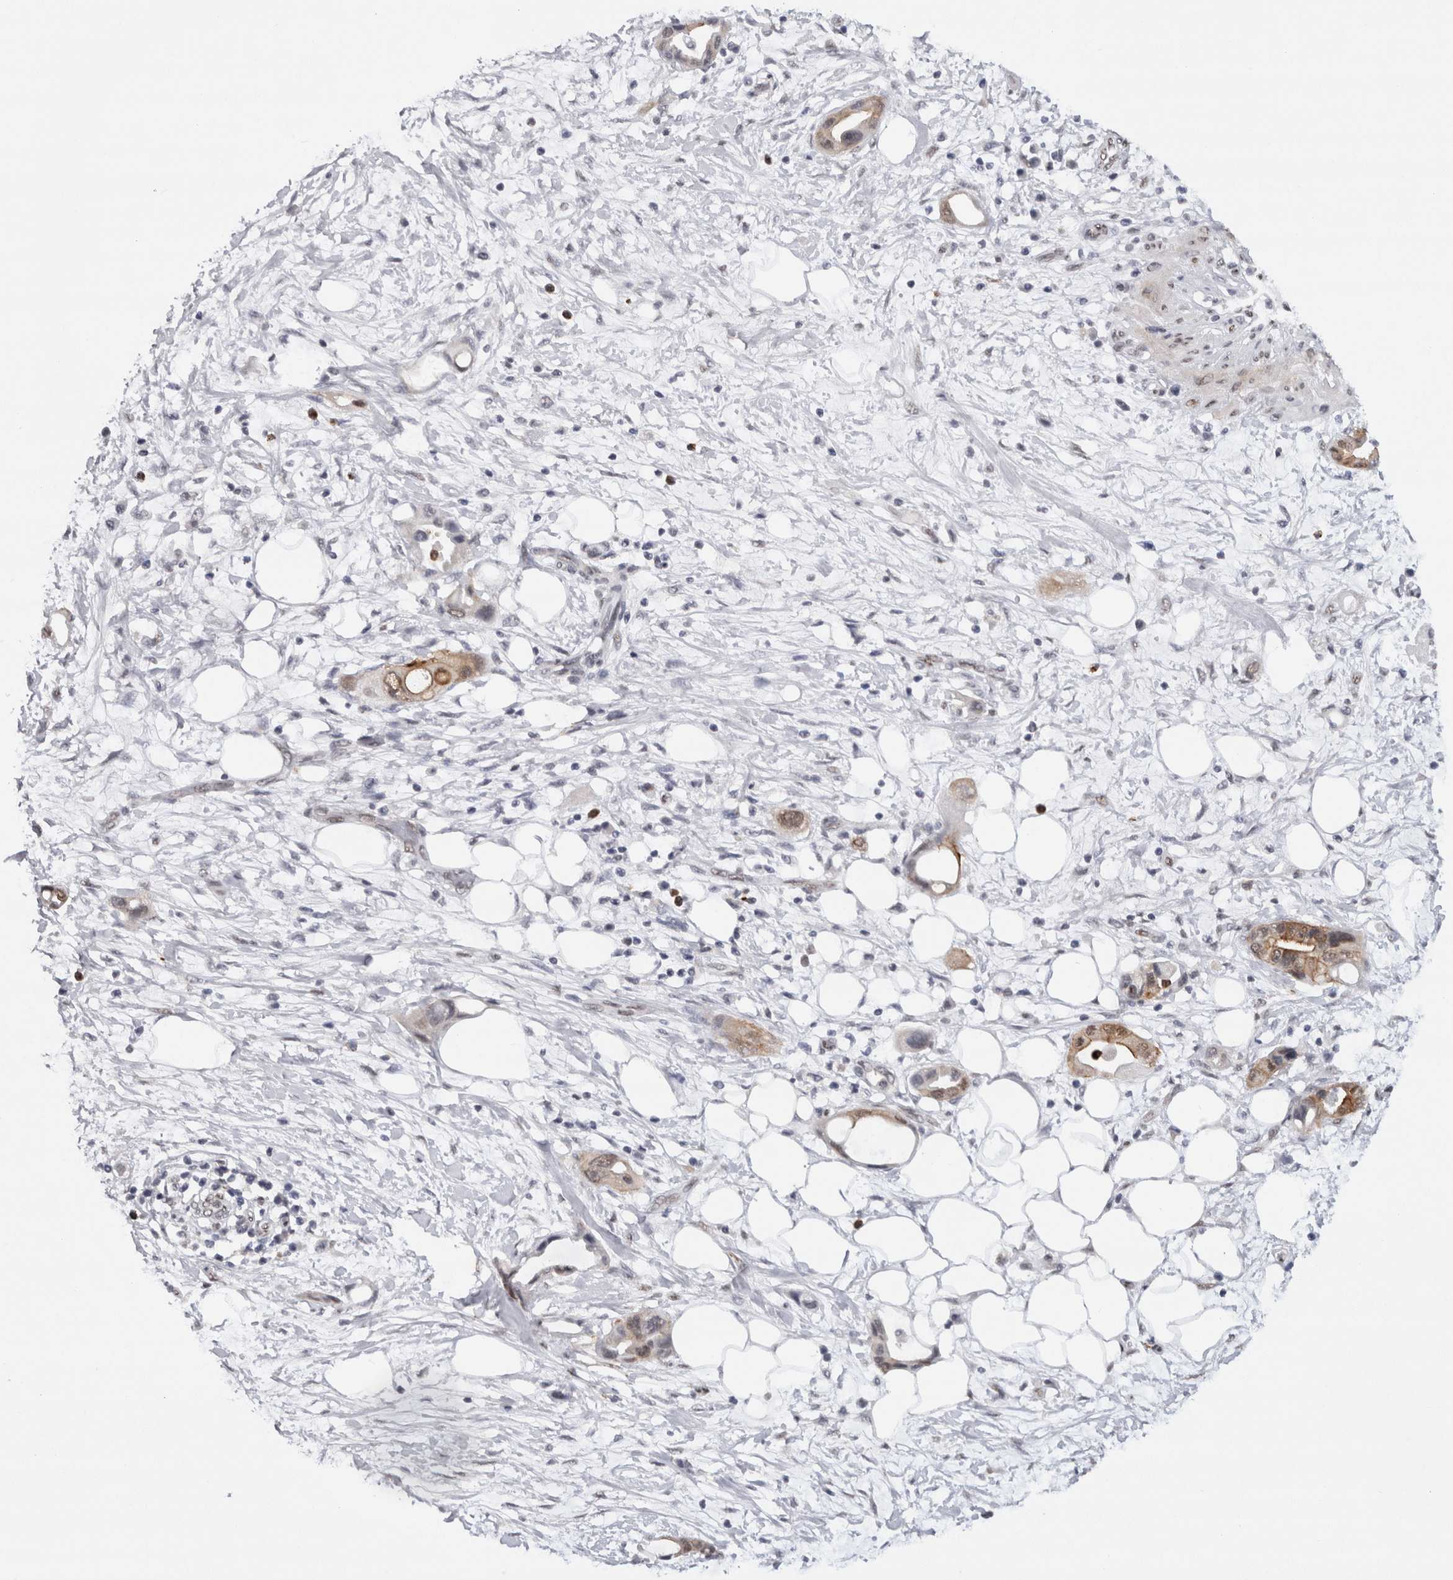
{"staining": {"intensity": "weak", "quantity": ">75%", "location": "cytoplasmic/membranous"}, "tissue": "pancreatic cancer", "cell_type": "Tumor cells", "image_type": "cancer", "snomed": [{"axis": "morphology", "description": "Adenocarcinoma, NOS"}, {"axis": "topography", "description": "Pancreas"}], "caption": "An image showing weak cytoplasmic/membranous expression in approximately >75% of tumor cells in pancreatic cancer (adenocarcinoma), as visualized by brown immunohistochemical staining.", "gene": "RPS6KA2", "patient": {"sex": "female", "age": 57}}